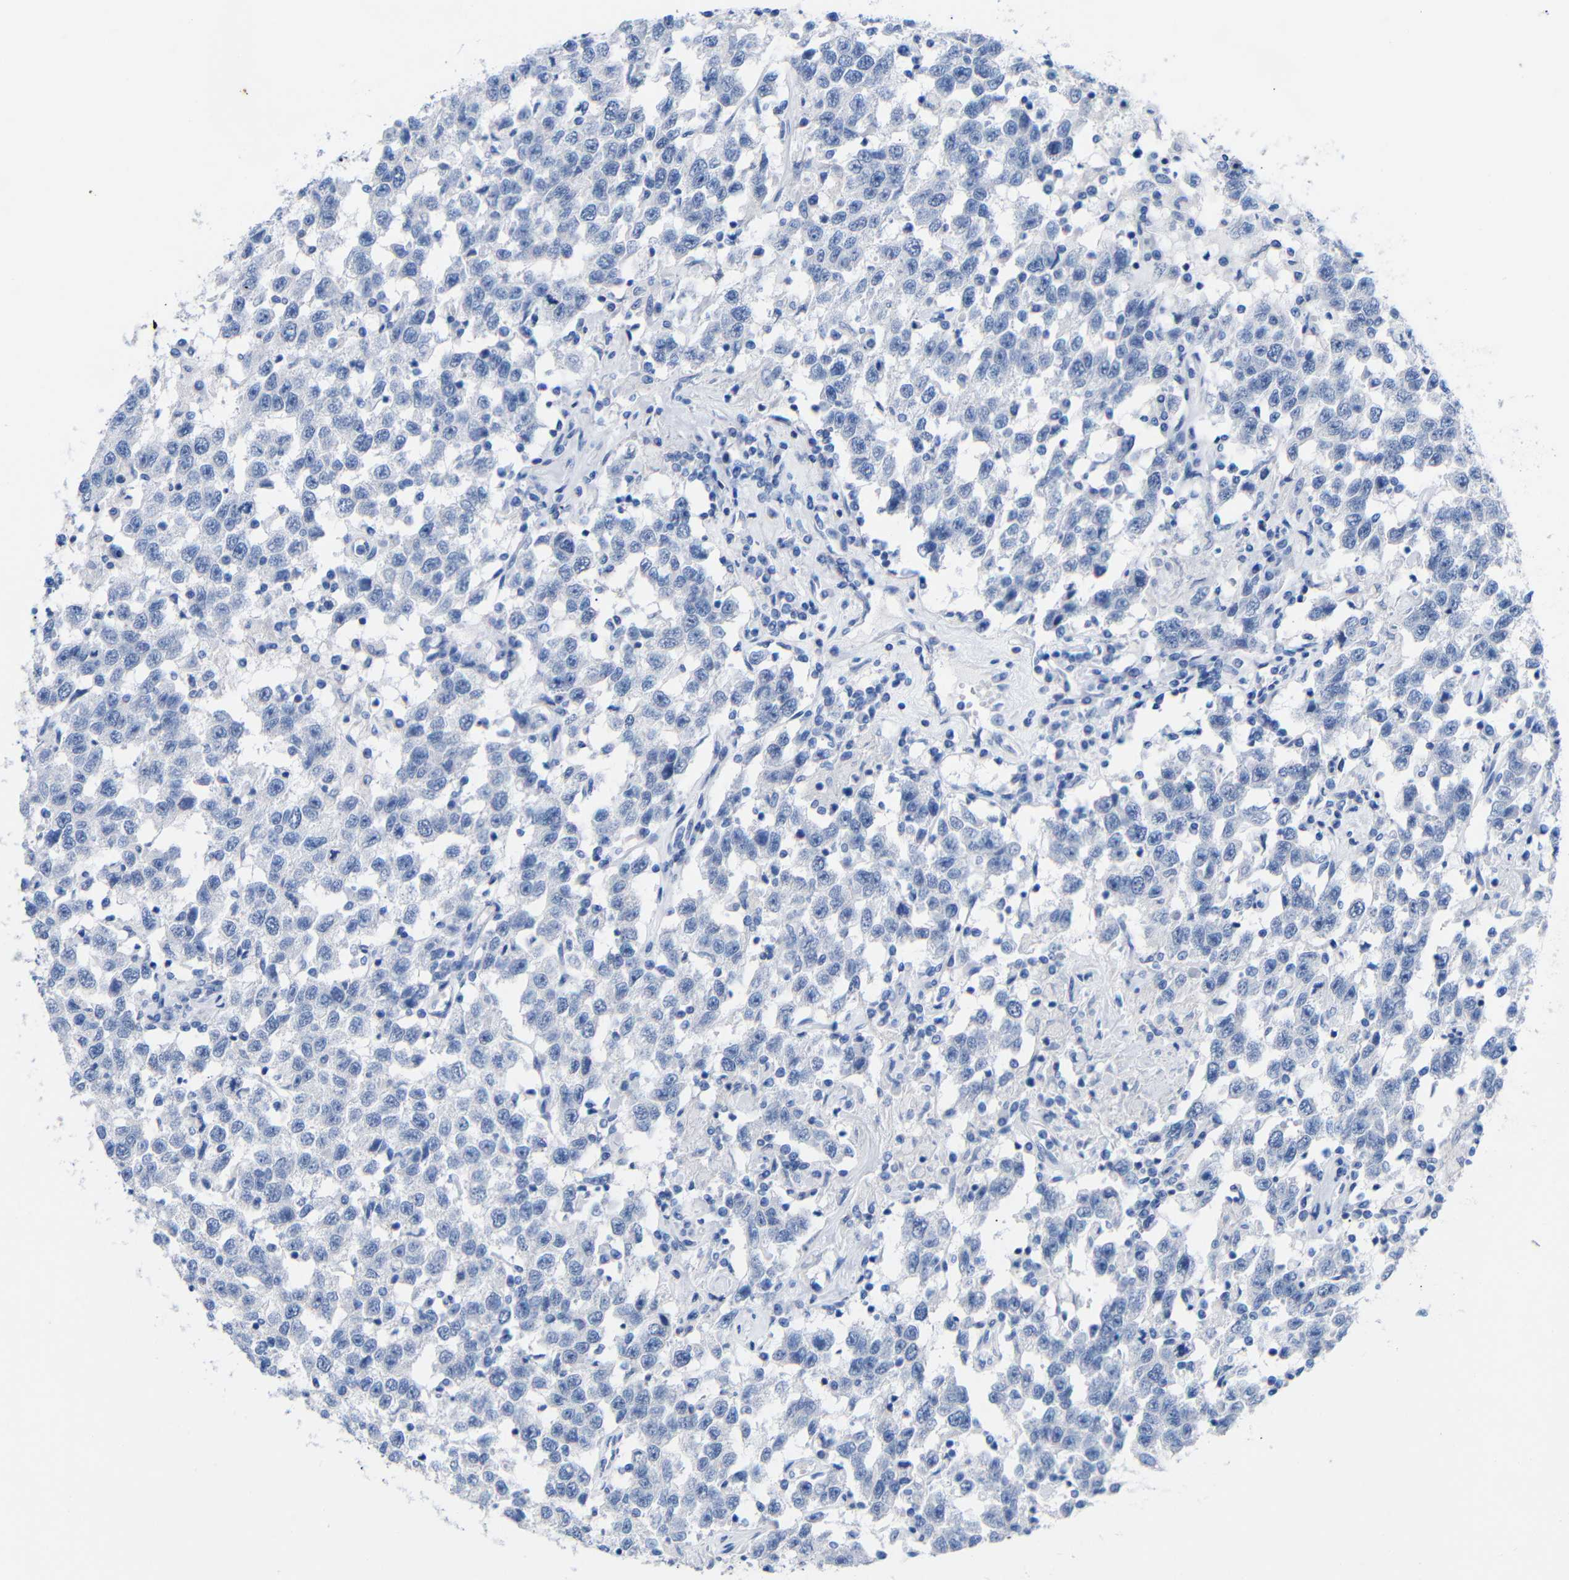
{"staining": {"intensity": "negative", "quantity": "none", "location": "none"}, "tissue": "testis cancer", "cell_type": "Tumor cells", "image_type": "cancer", "snomed": [{"axis": "morphology", "description": "Seminoma, NOS"}, {"axis": "topography", "description": "Testis"}], "caption": "This micrograph is of testis cancer (seminoma) stained with IHC to label a protein in brown with the nuclei are counter-stained blue. There is no staining in tumor cells. Nuclei are stained in blue.", "gene": "CGNL1", "patient": {"sex": "male", "age": 41}}